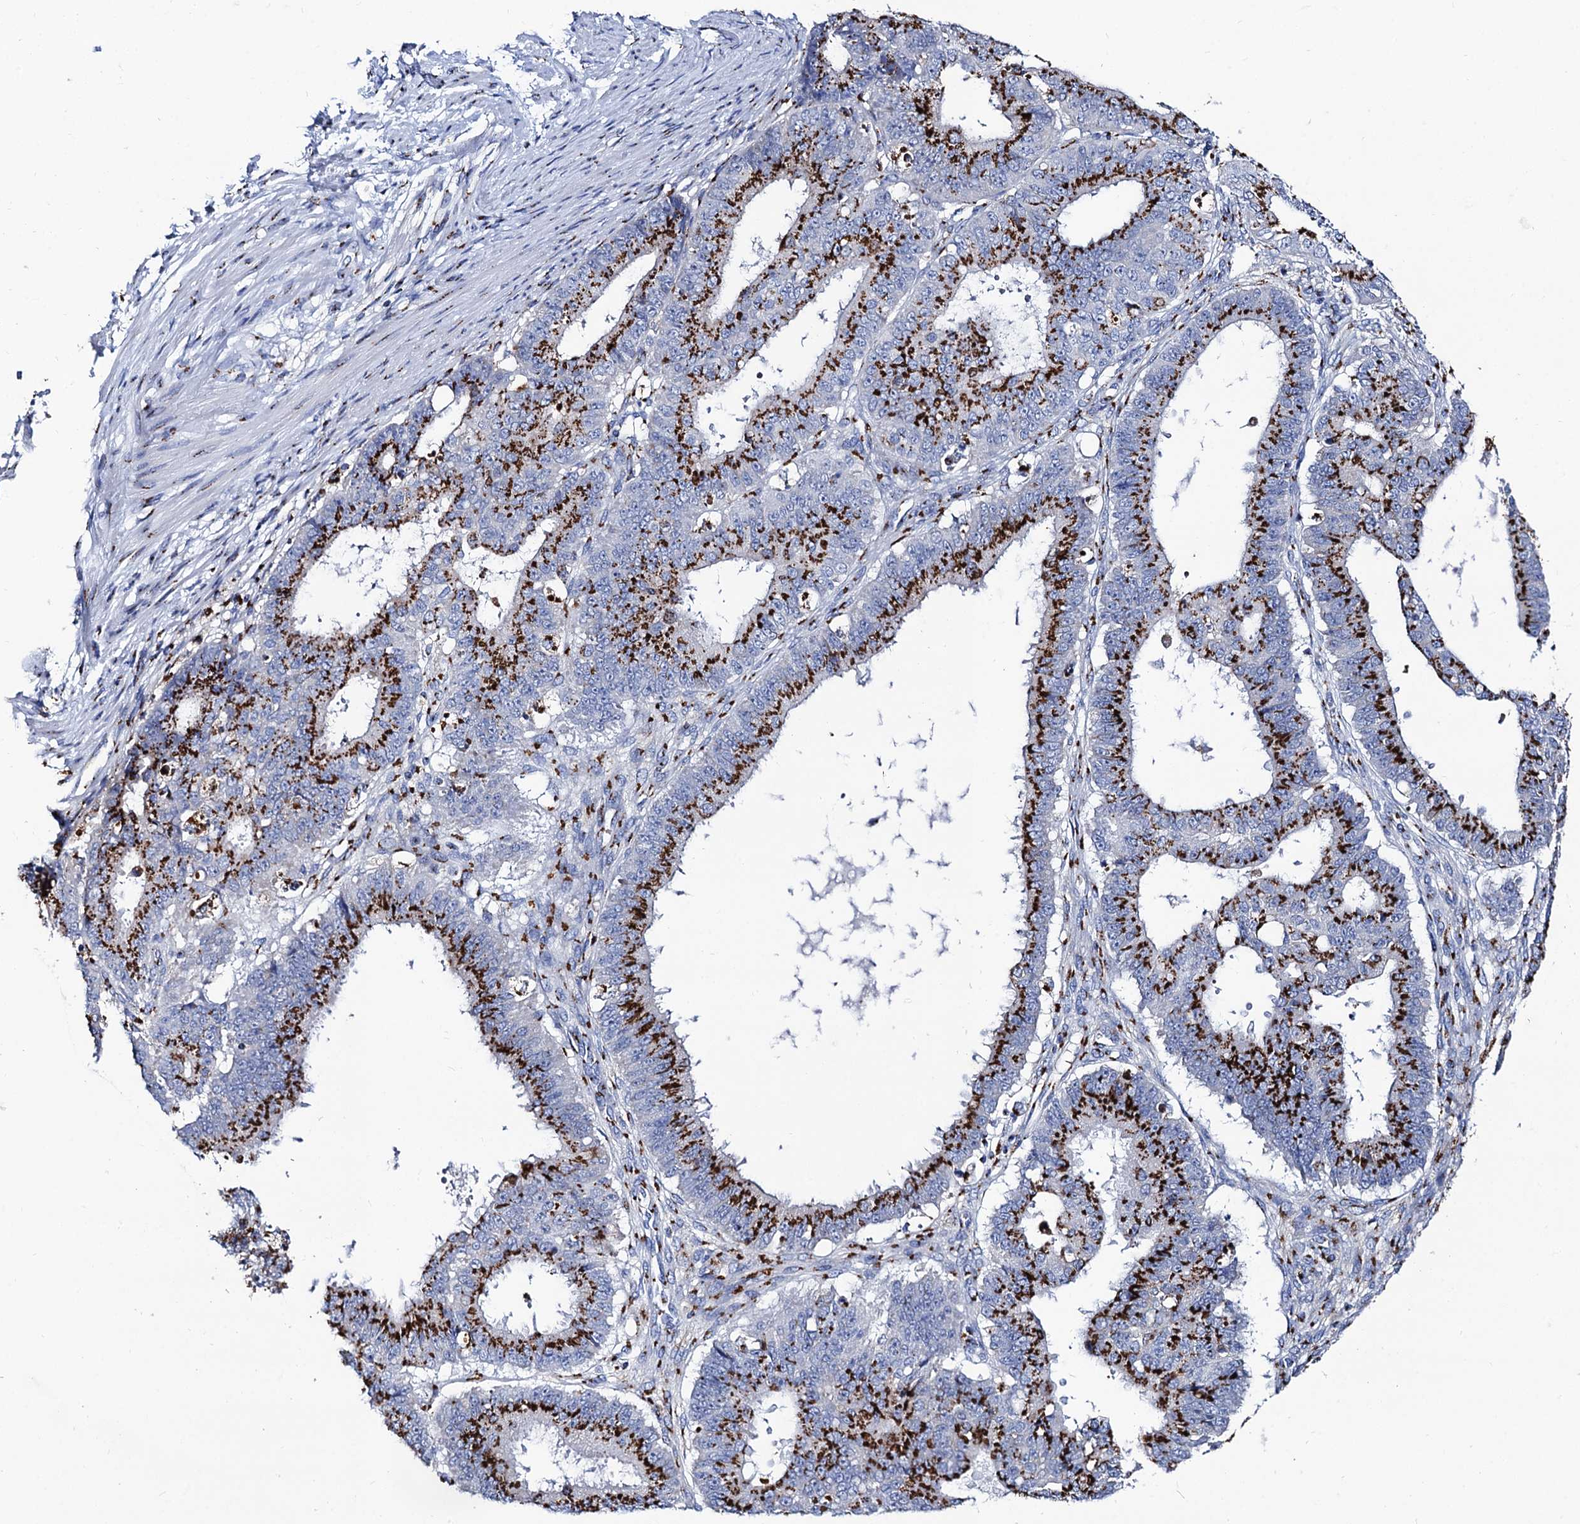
{"staining": {"intensity": "strong", "quantity": ">75%", "location": "cytoplasmic/membranous"}, "tissue": "ovarian cancer", "cell_type": "Tumor cells", "image_type": "cancer", "snomed": [{"axis": "morphology", "description": "Carcinoma, endometroid"}, {"axis": "topography", "description": "Appendix"}, {"axis": "topography", "description": "Ovary"}], "caption": "An image of endometroid carcinoma (ovarian) stained for a protein exhibits strong cytoplasmic/membranous brown staining in tumor cells.", "gene": "TM9SF3", "patient": {"sex": "female", "age": 42}}